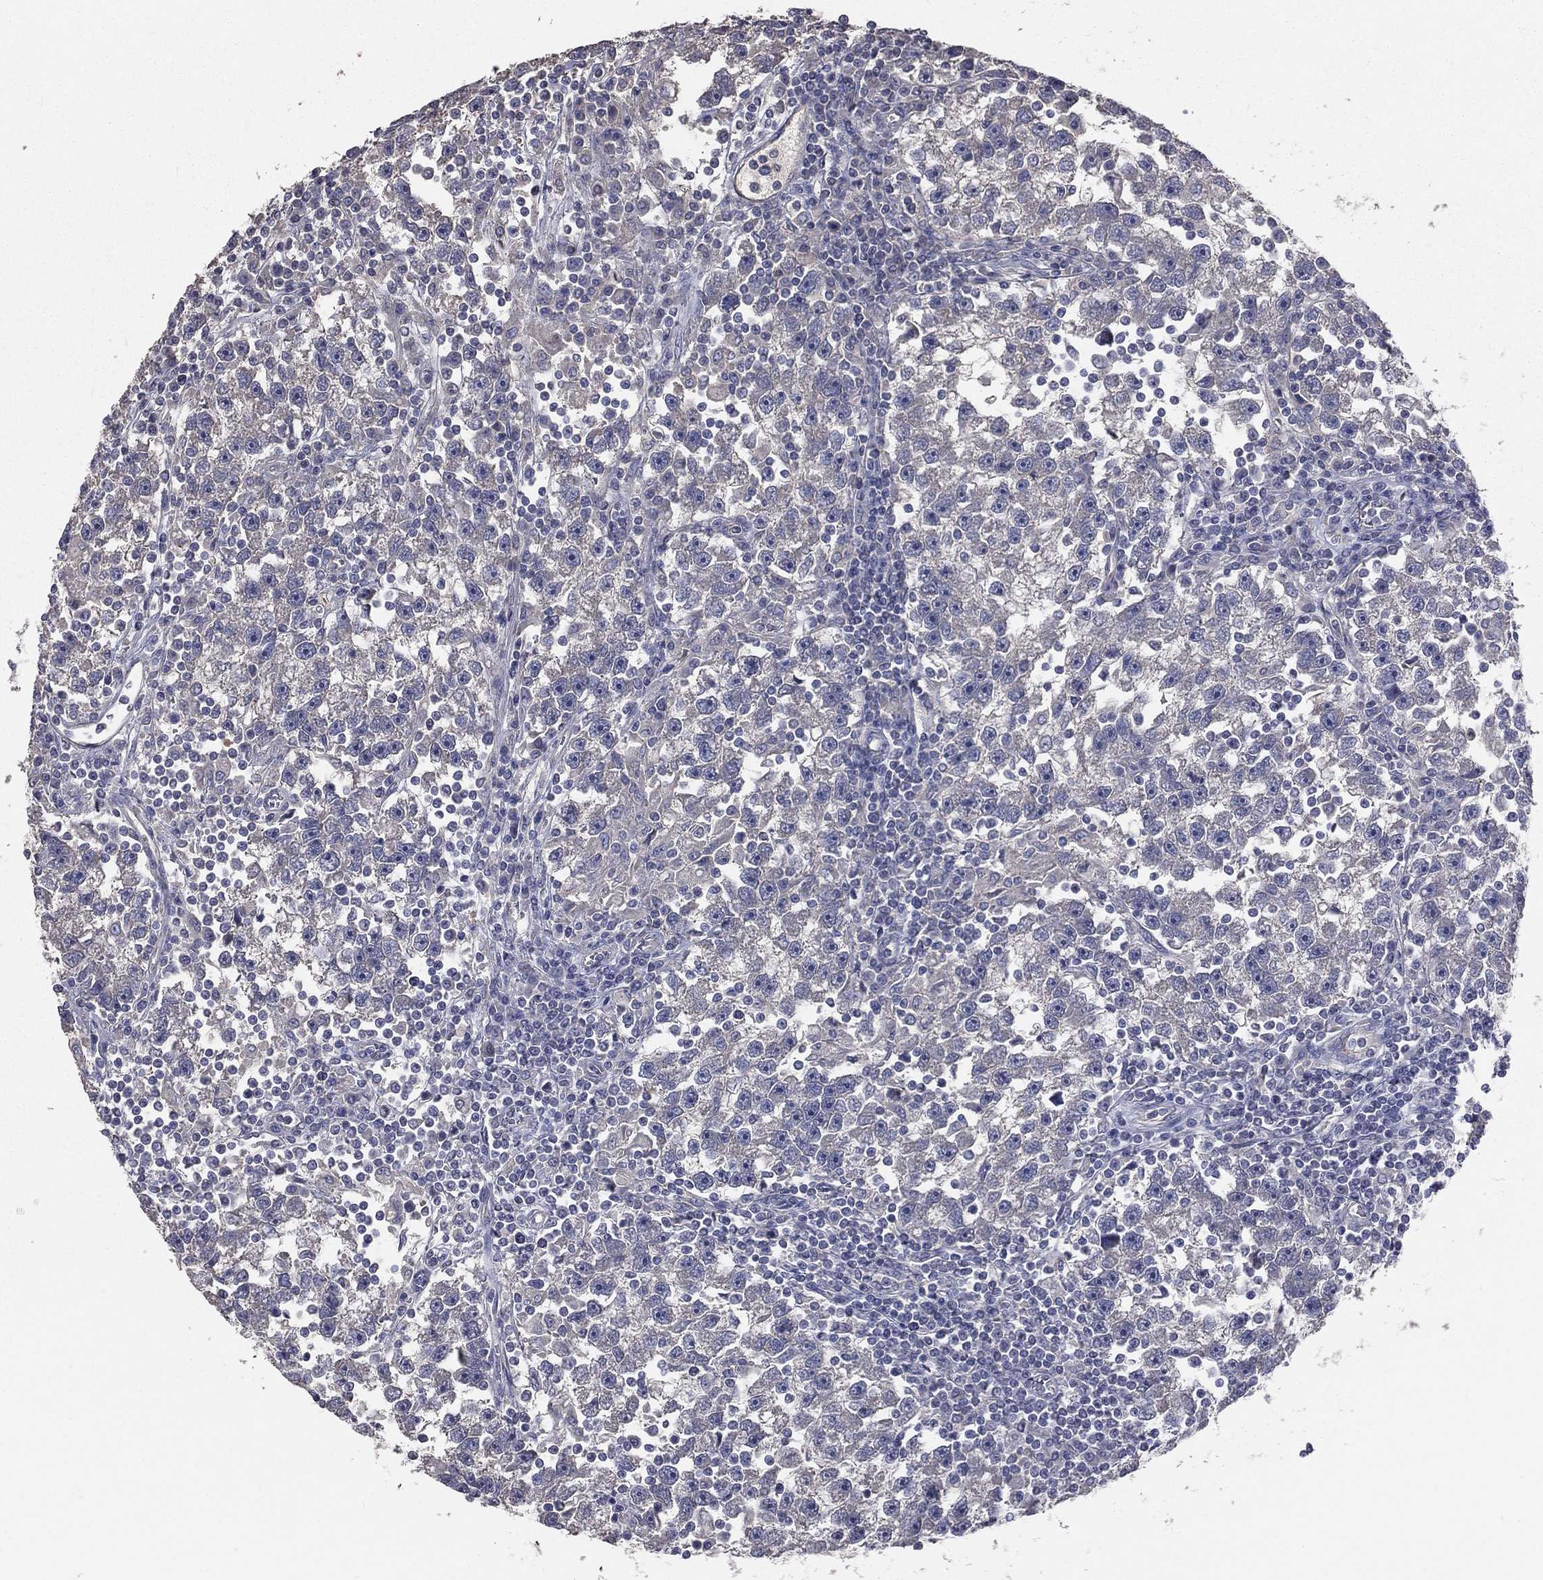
{"staining": {"intensity": "negative", "quantity": "none", "location": "none"}, "tissue": "testis cancer", "cell_type": "Tumor cells", "image_type": "cancer", "snomed": [{"axis": "morphology", "description": "Seminoma, NOS"}, {"axis": "topography", "description": "Testis"}], "caption": "Human testis cancer (seminoma) stained for a protein using IHC demonstrates no positivity in tumor cells.", "gene": "CROCC", "patient": {"sex": "male", "age": 47}}